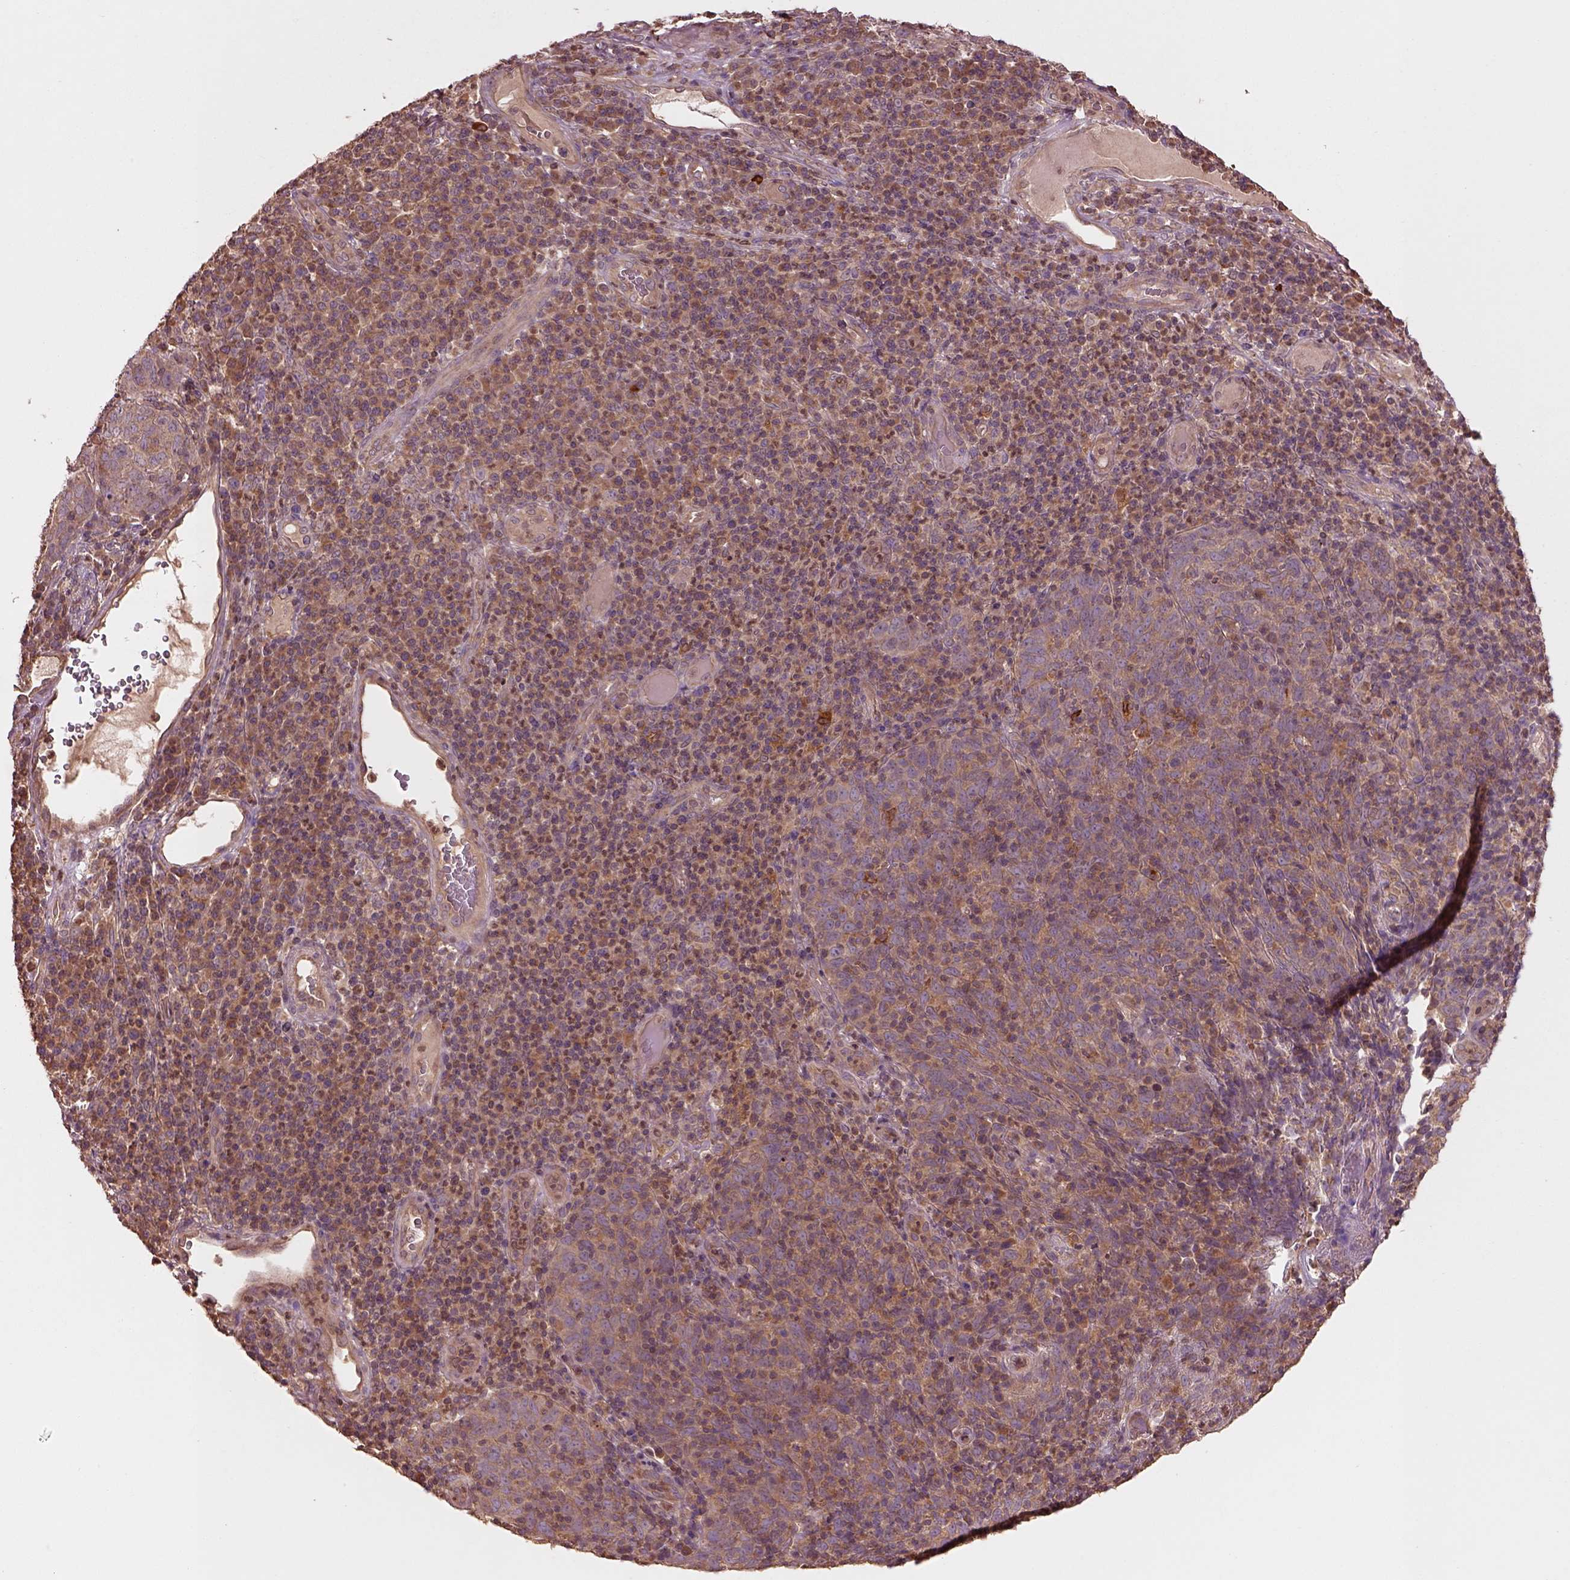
{"staining": {"intensity": "strong", "quantity": "25%-75%", "location": "cytoplasmic/membranous"}, "tissue": "skin cancer", "cell_type": "Tumor cells", "image_type": "cancer", "snomed": [{"axis": "morphology", "description": "Squamous cell carcinoma, NOS"}, {"axis": "topography", "description": "Skin"}, {"axis": "topography", "description": "Anal"}], "caption": "Immunohistochemical staining of human skin cancer demonstrates high levels of strong cytoplasmic/membranous positivity in about 25%-75% of tumor cells.", "gene": "TRADD", "patient": {"sex": "female", "age": 51}}